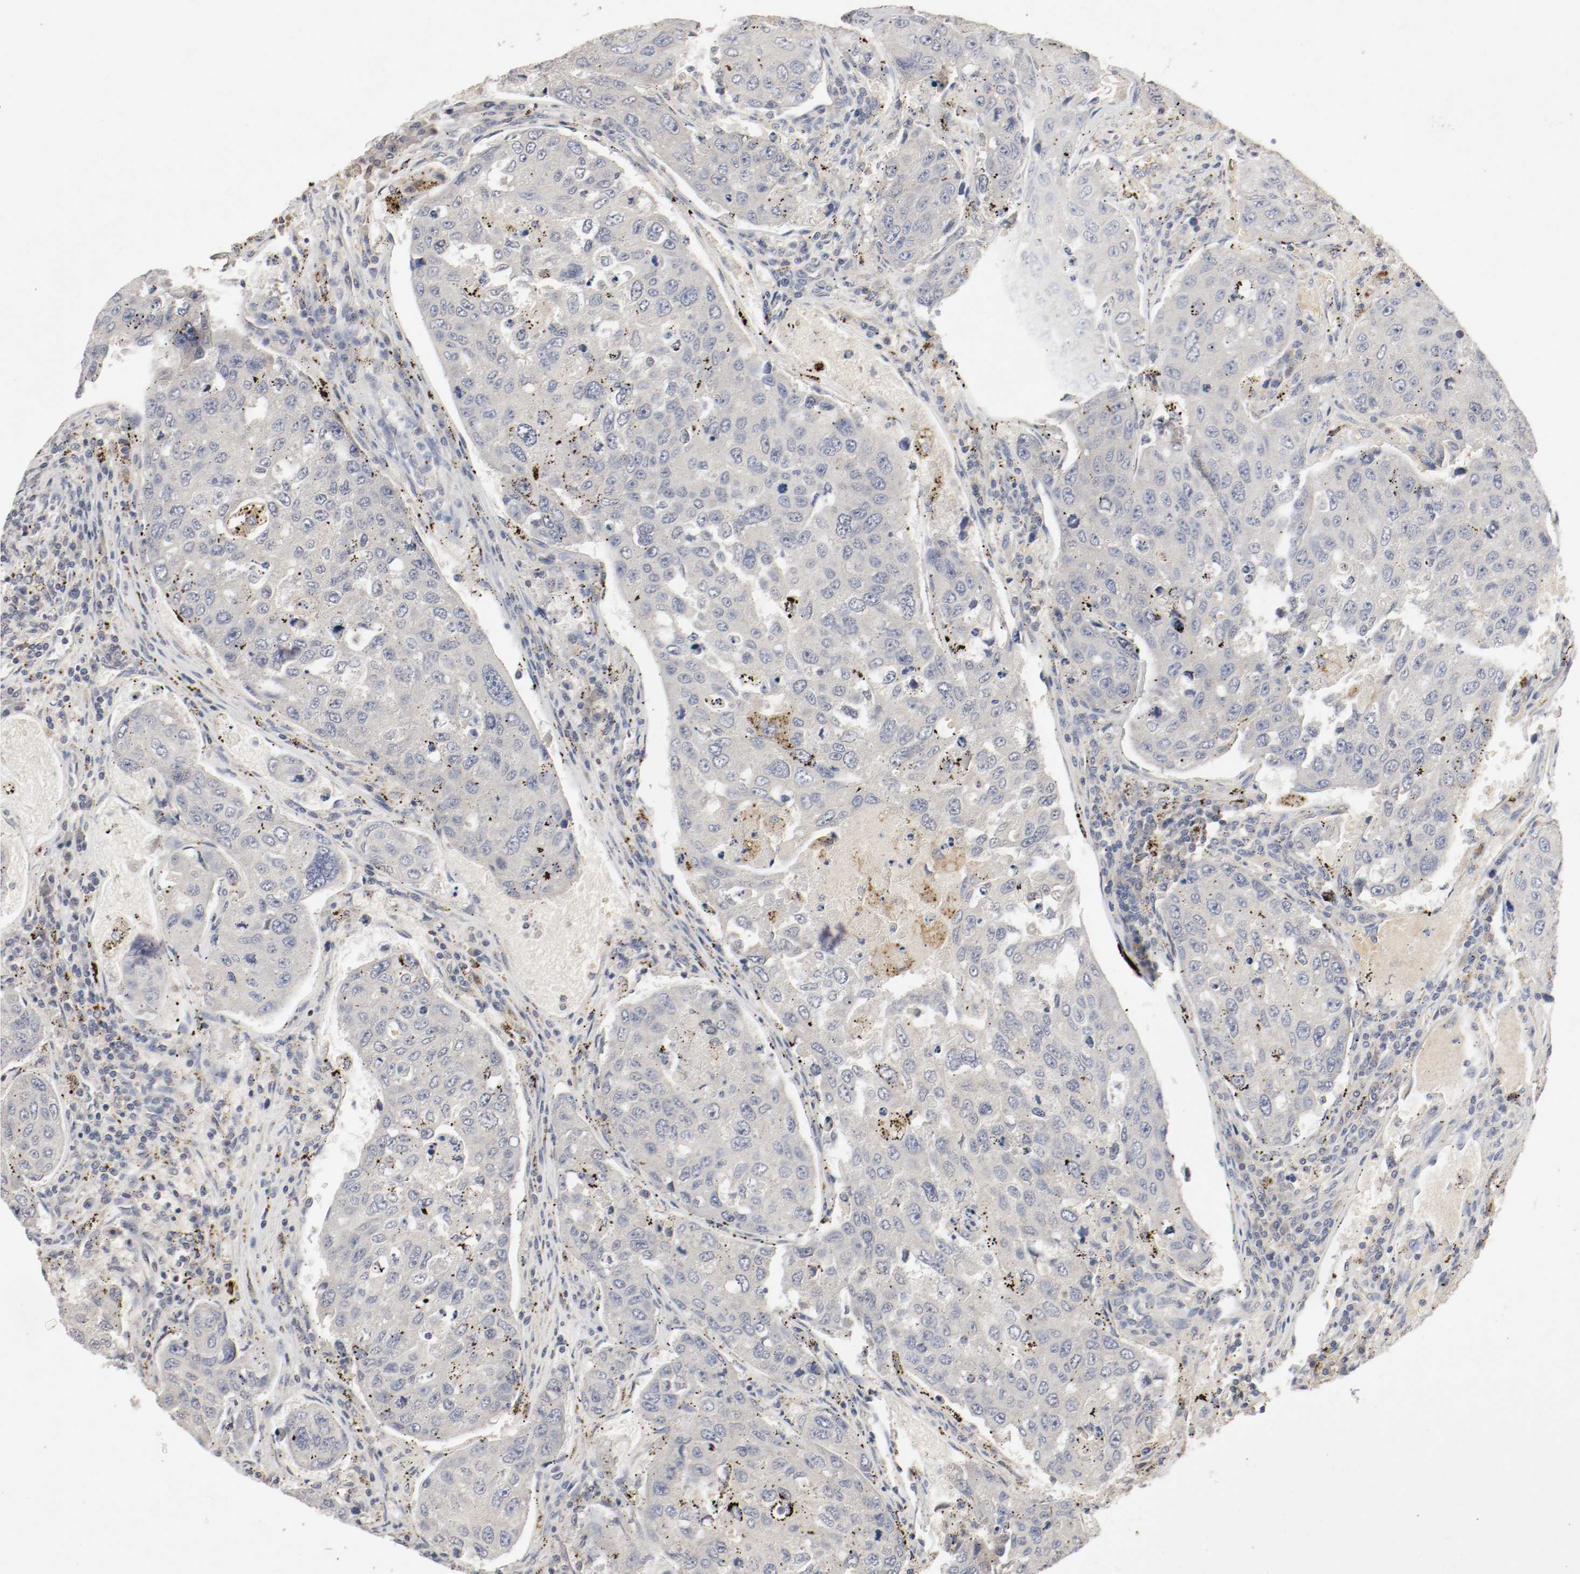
{"staining": {"intensity": "weak", "quantity": ">75%", "location": "cytoplasmic/membranous"}, "tissue": "urothelial cancer", "cell_type": "Tumor cells", "image_type": "cancer", "snomed": [{"axis": "morphology", "description": "Urothelial carcinoma, High grade"}, {"axis": "topography", "description": "Lymph node"}, {"axis": "topography", "description": "Urinary bladder"}], "caption": "Human urothelial carcinoma (high-grade) stained for a protein (brown) displays weak cytoplasmic/membranous positive expression in approximately >75% of tumor cells.", "gene": "REN", "patient": {"sex": "male", "age": 51}}